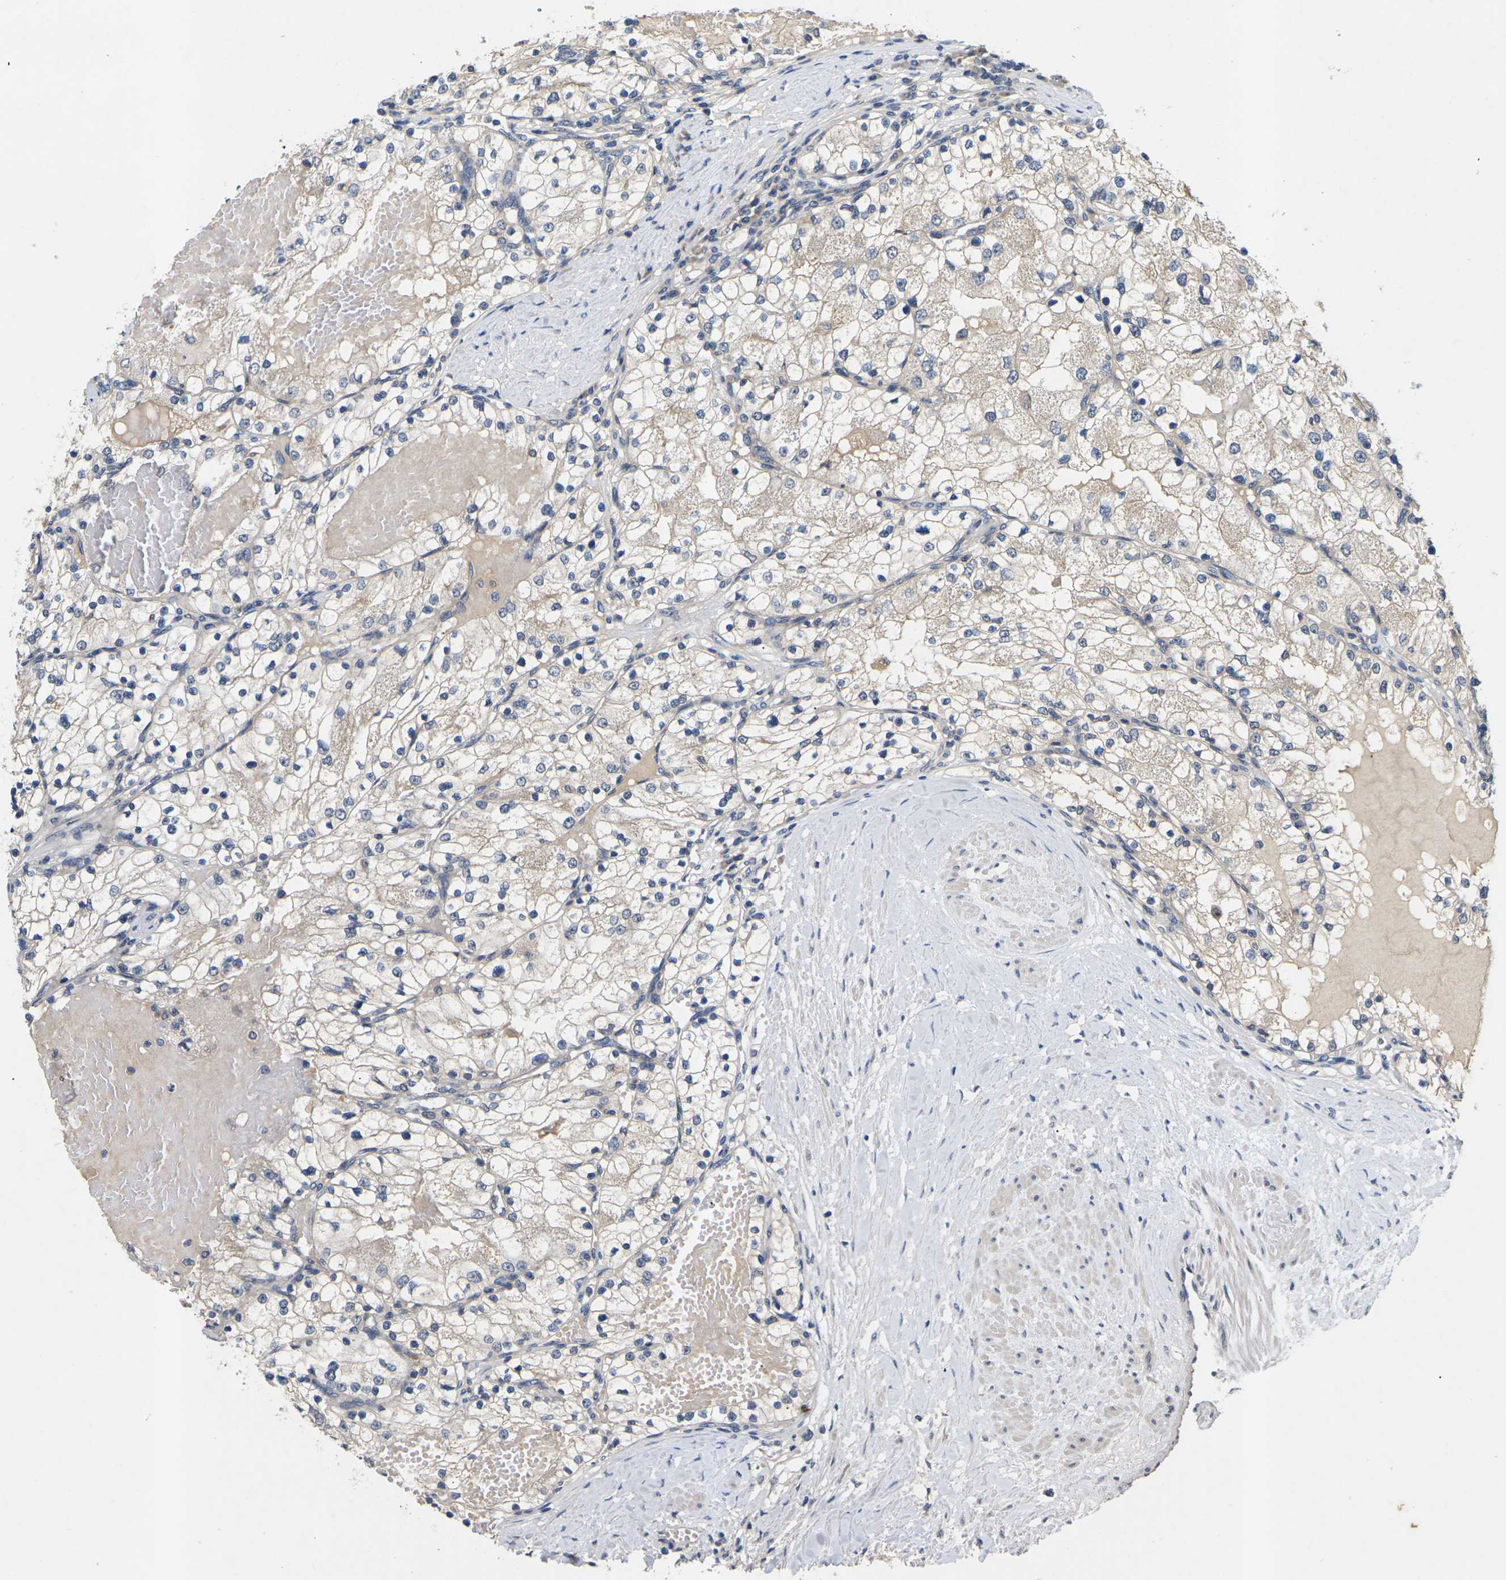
{"staining": {"intensity": "weak", "quantity": ">75%", "location": "cytoplasmic/membranous"}, "tissue": "renal cancer", "cell_type": "Tumor cells", "image_type": "cancer", "snomed": [{"axis": "morphology", "description": "Adenocarcinoma, NOS"}, {"axis": "topography", "description": "Kidney"}], "caption": "Protein staining shows weak cytoplasmic/membranous expression in about >75% of tumor cells in renal adenocarcinoma.", "gene": "SLC2A2", "patient": {"sex": "male", "age": 68}}